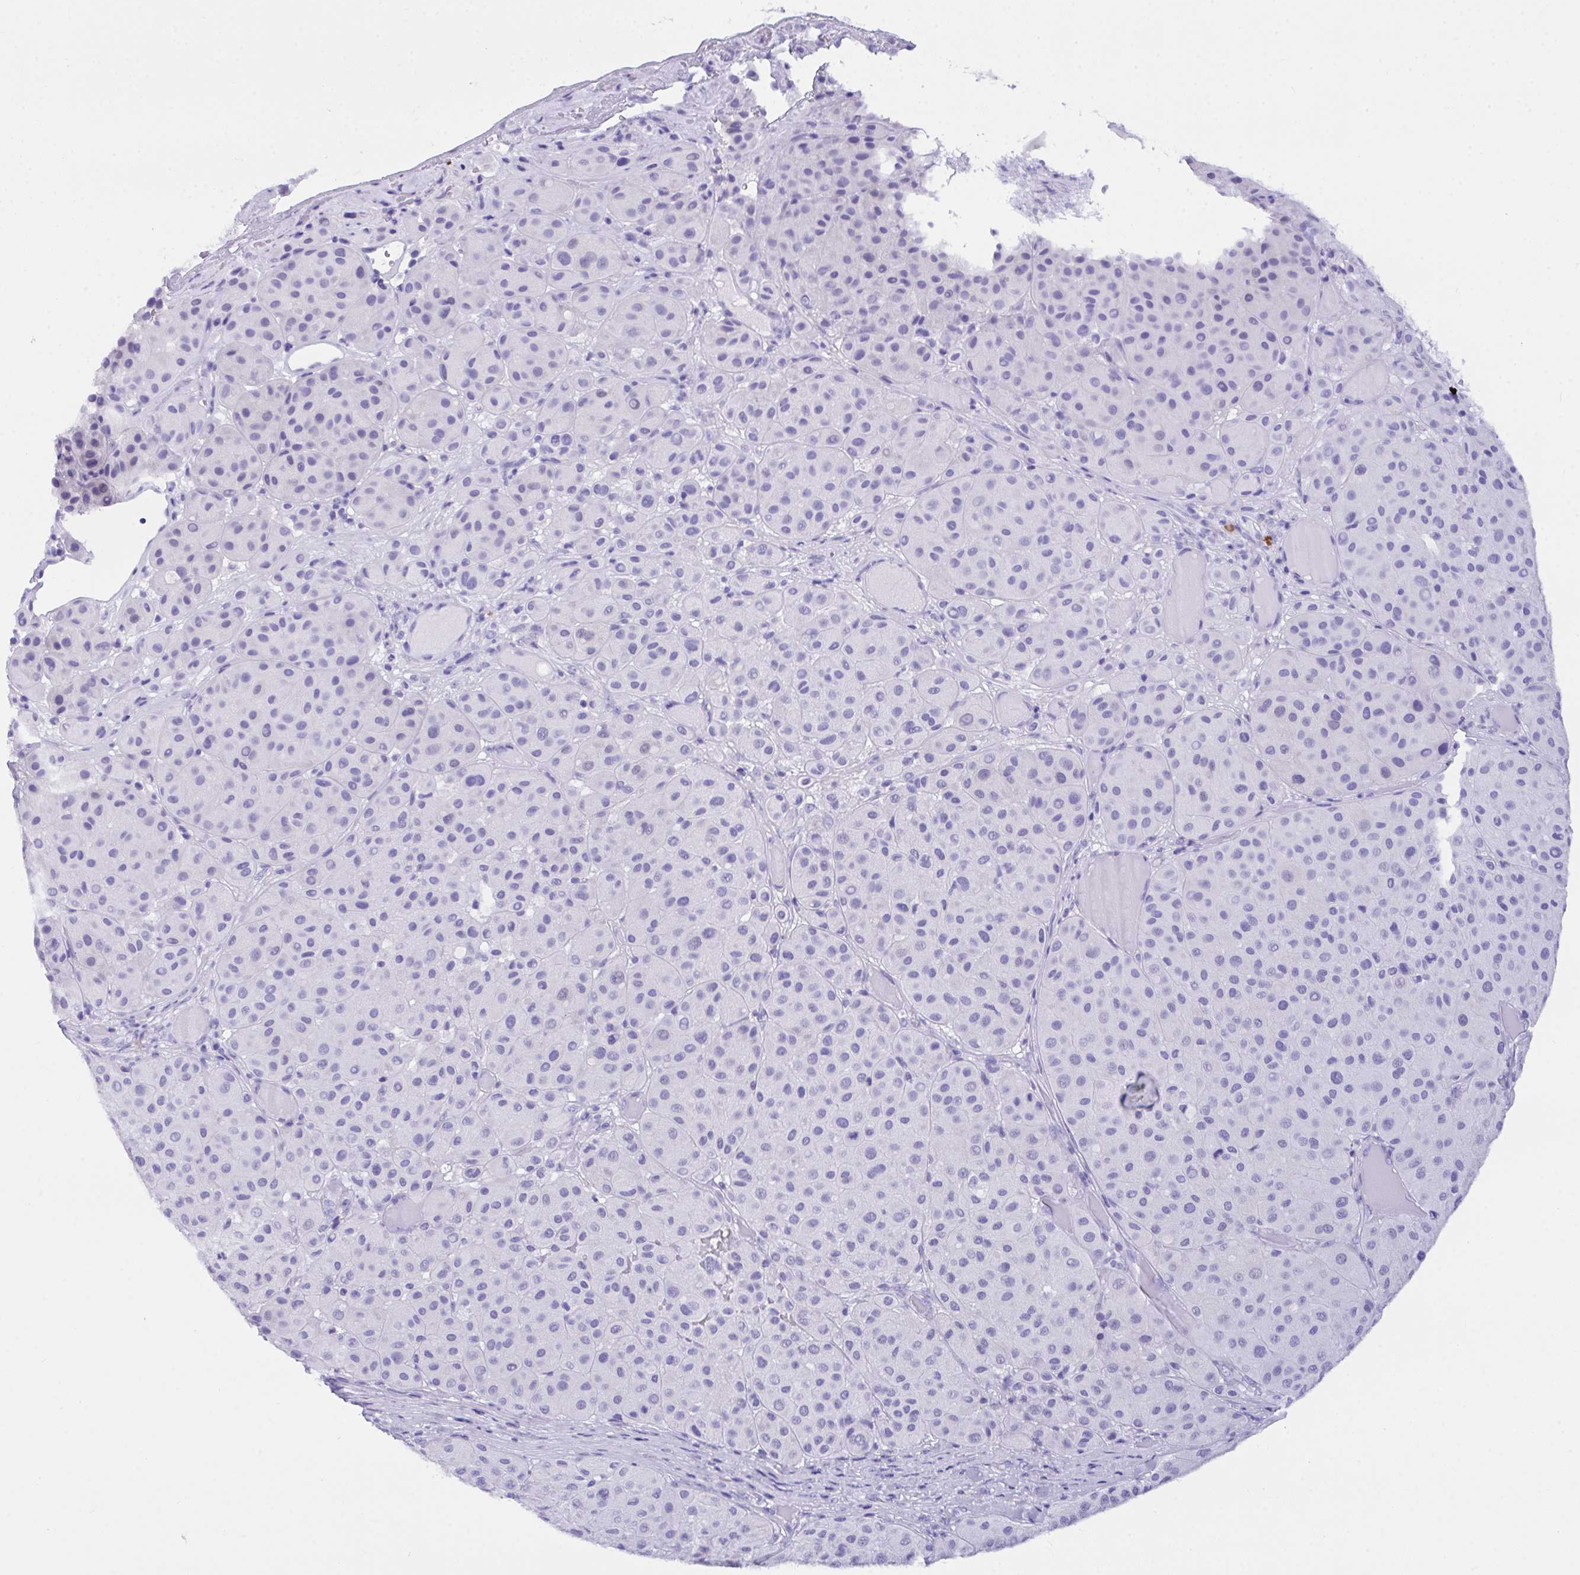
{"staining": {"intensity": "negative", "quantity": "none", "location": "none"}, "tissue": "melanoma", "cell_type": "Tumor cells", "image_type": "cancer", "snomed": [{"axis": "morphology", "description": "Malignant melanoma, Metastatic site"}, {"axis": "topography", "description": "Smooth muscle"}], "caption": "Immunohistochemical staining of human melanoma demonstrates no significant staining in tumor cells.", "gene": "BEST4", "patient": {"sex": "male", "age": 41}}